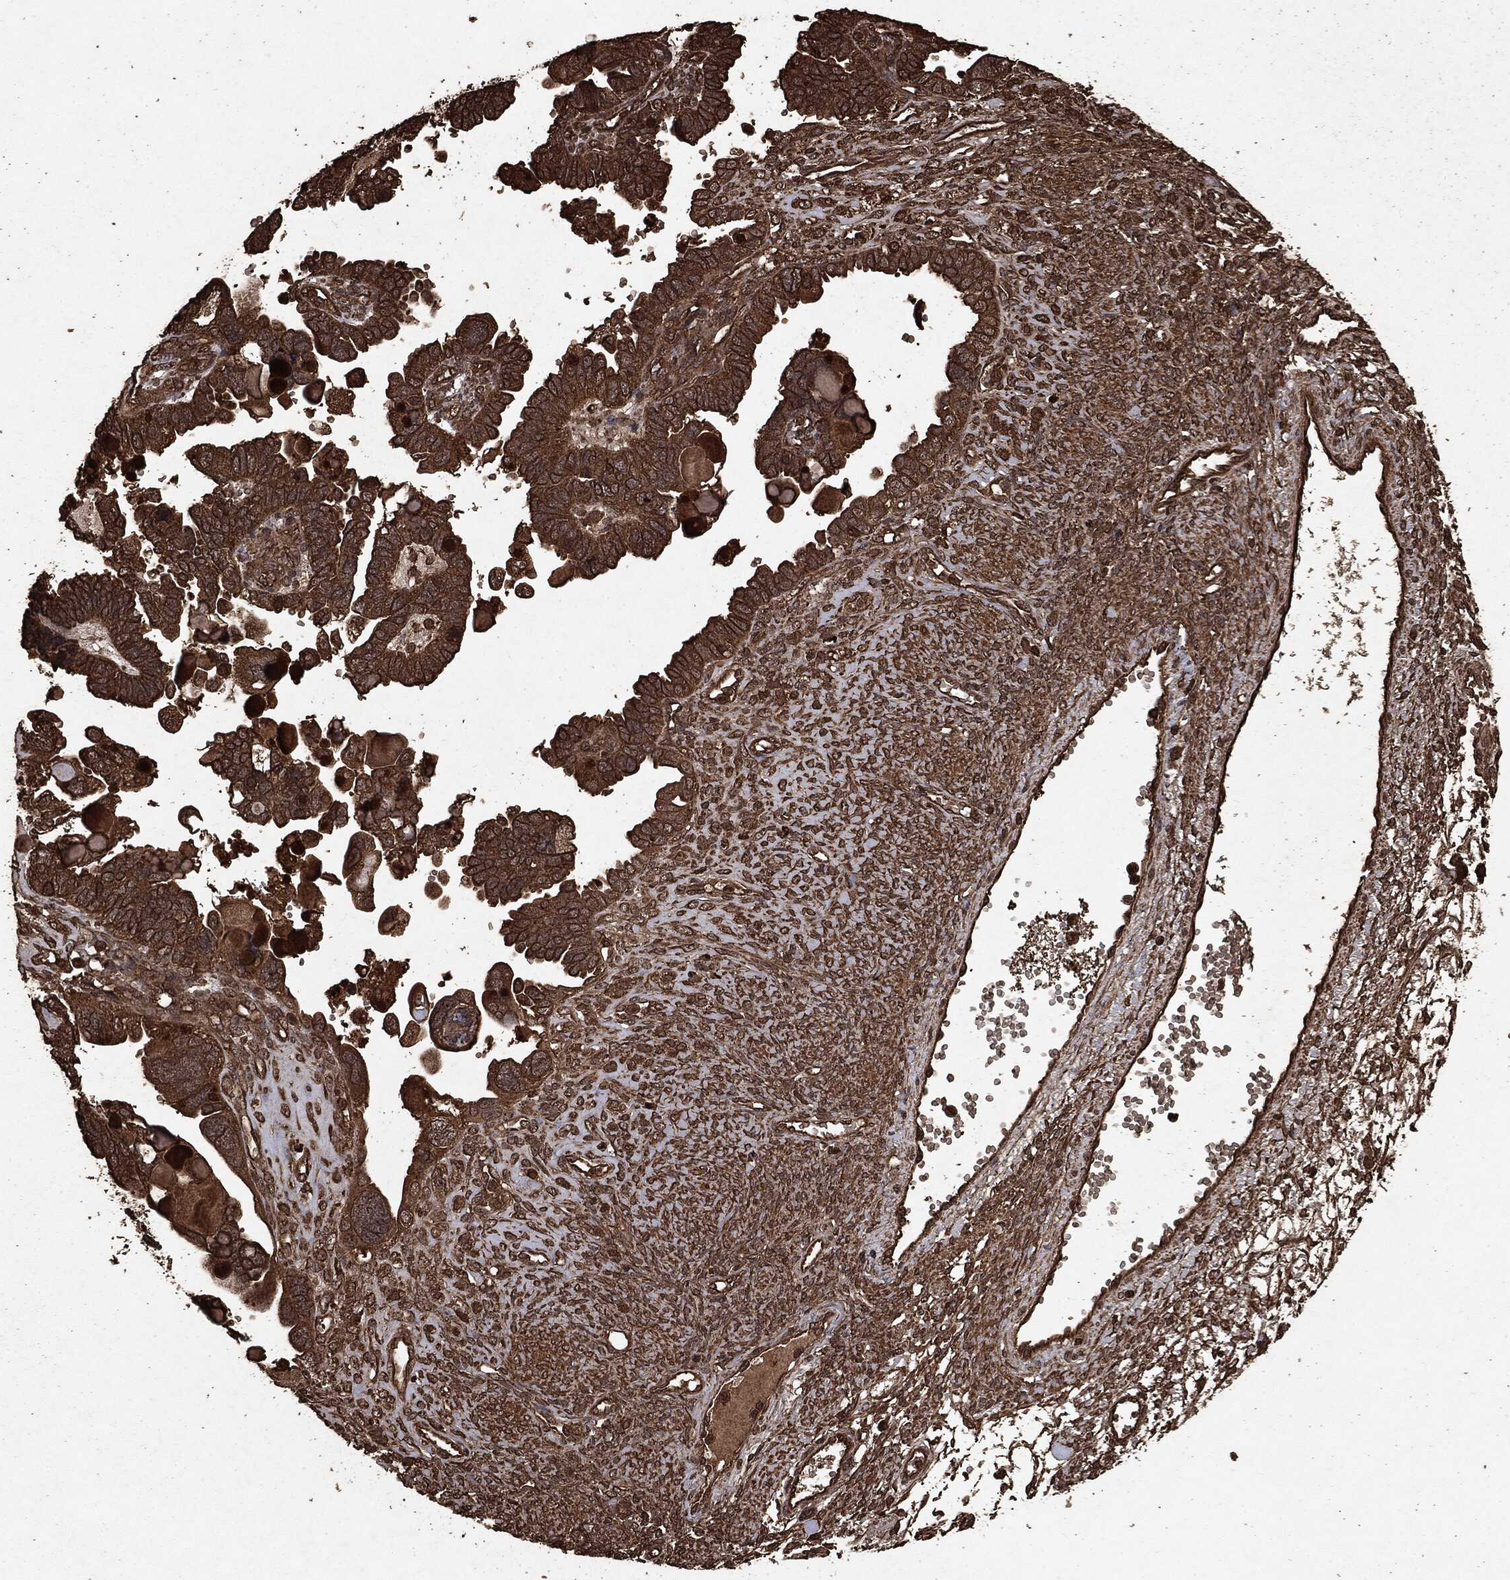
{"staining": {"intensity": "strong", "quantity": ">75%", "location": "cytoplasmic/membranous"}, "tissue": "ovarian cancer", "cell_type": "Tumor cells", "image_type": "cancer", "snomed": [{"axis": "morphology", "description": "Cystadenocarcinoma, serous, NOS"}, {"axis": "topography", "description": "Ovary"}], "caption": "Tumor cells demonstrate high levels of strong cytoplasmic/membranous expression in about >75% of cells in ovarian cancer (serous cystadenocarcinoma). The staining is performed using DAB brown chromogen to label protein expression. The nuclei are counter-stained blue using hematoxylin.", "gene": "ARAF", "patient": {"sex": "female", "age": 51}}